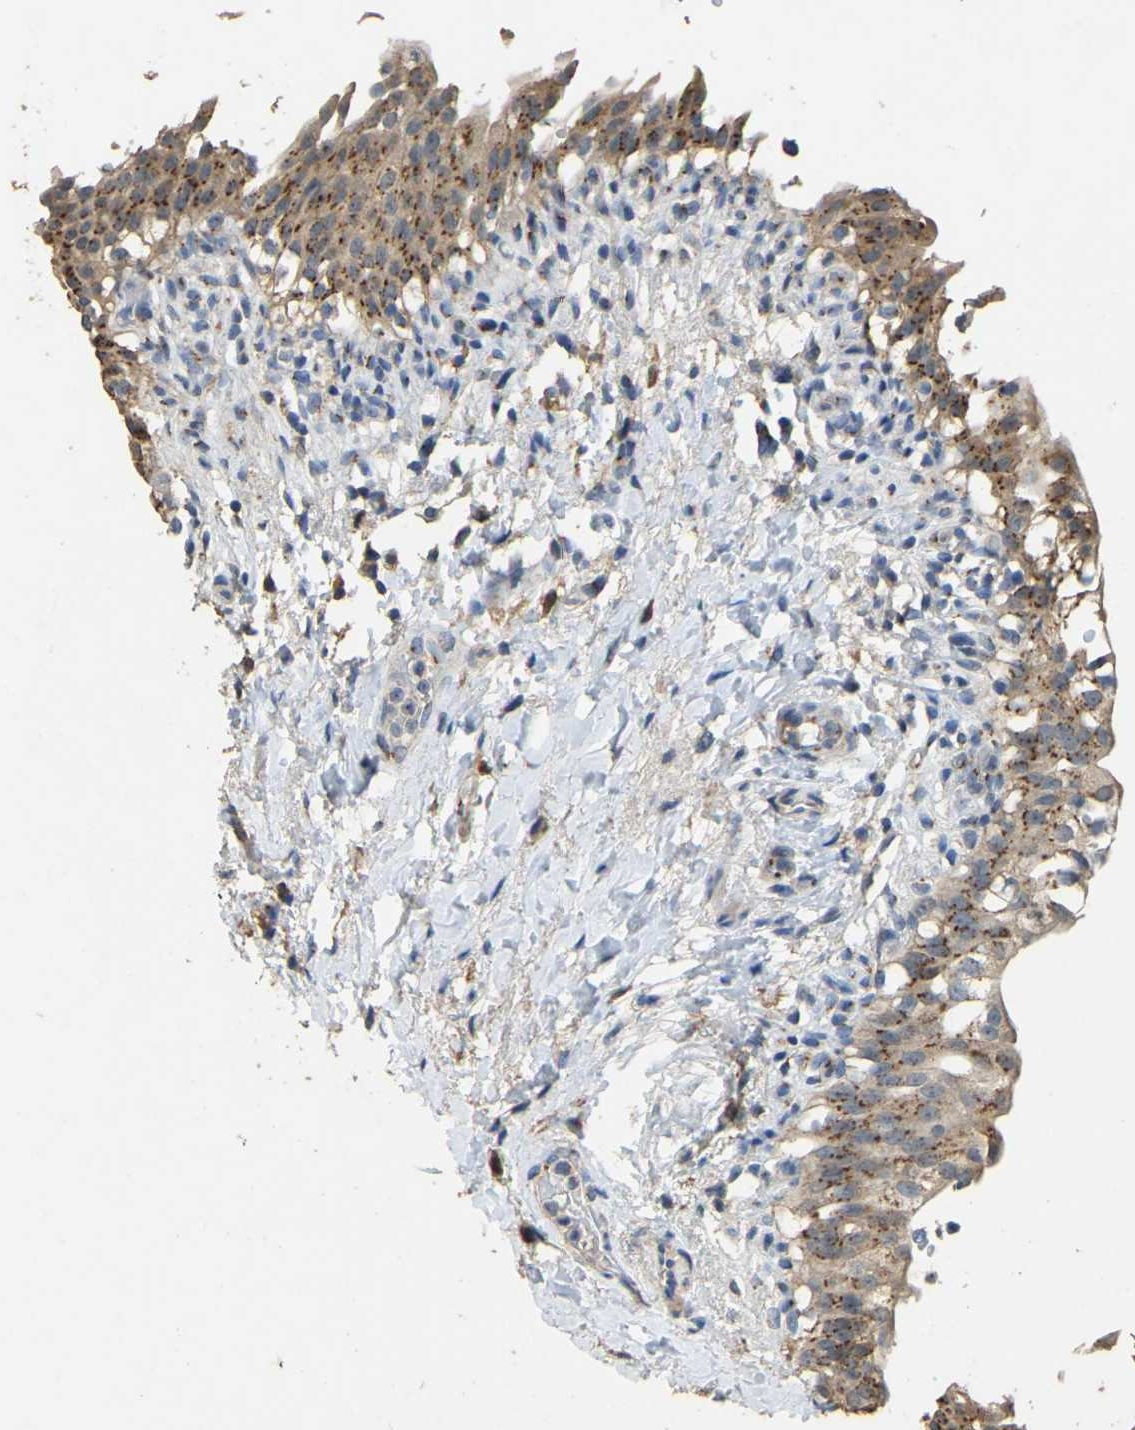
{"staining": {"intensity": "moderate", "quantity": ">75%", "location": "cytoplasmic/membranous"}, "tissue": "urinary bladder", "cell_type": "Urothelial cells", "image_type": "normal", "snomed": [{"axis": "morphology", "description": "Normal tissue, NOS"}, {"axis": "topography", "description": "Urinary bladder"}], "caption": "An image of urinary bladder stained for a protein shows moderate cytoplasmic/membranous brown staining in urothelial cells. The staining is performed using DAB brown chromogen to label protein expression. The nuclei are counter-stained blue using hematoxylin.", "gene": "FAM174A", "patient": {"sex": "female", "age": 60}}